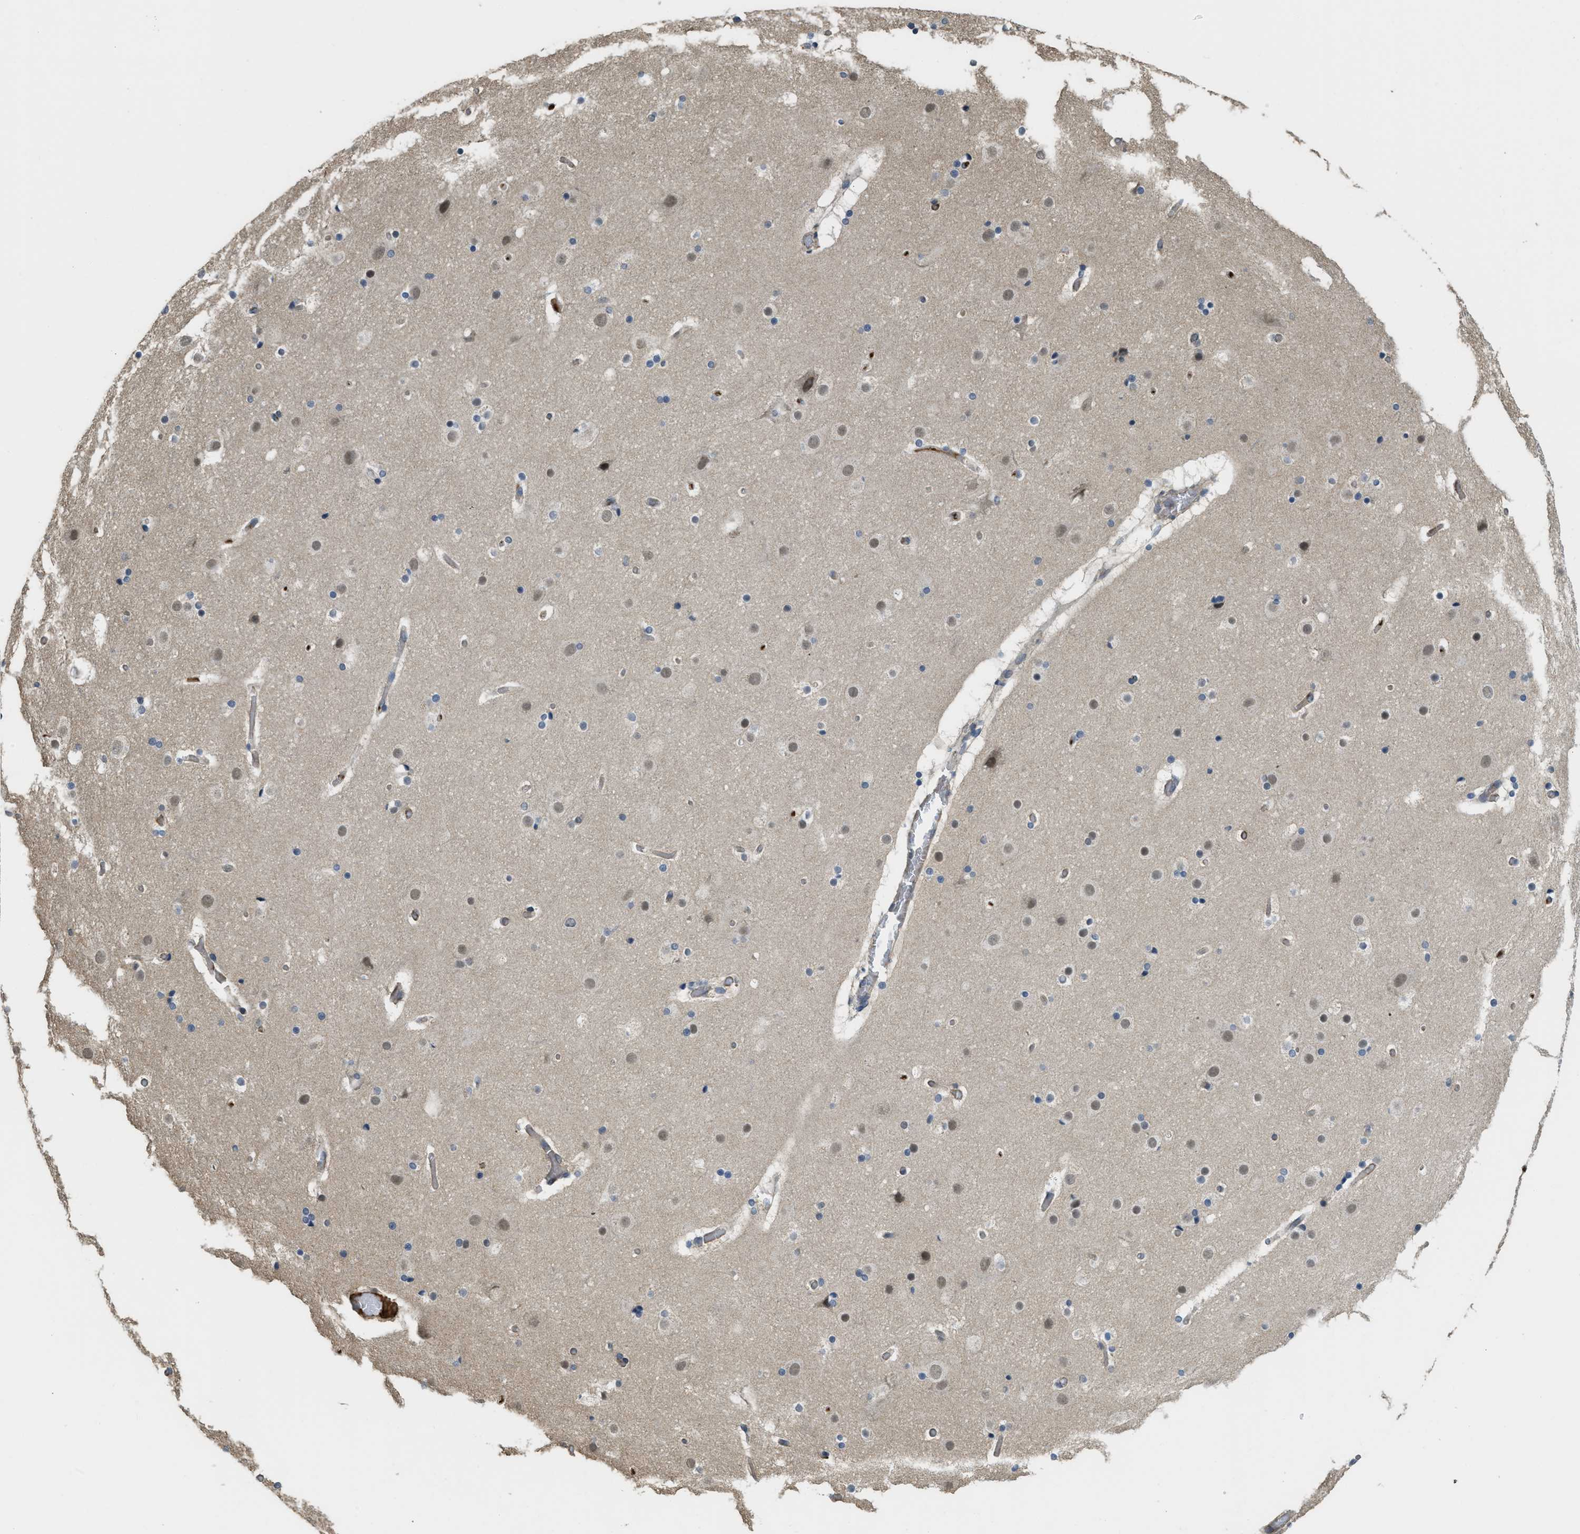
{"staining": {"intensity": "weak", "quantity": "25%-75%", "location": "cytoplasmic/membranous"}, "tissue": "cerebral cortex", "cell_type": "Endothelial cells", "image_type": "normal", "snomed": [{"axis": "morphology", "description": "Normal tissue, NOS"}, {"axis": "topography", "description": "Cerebral cortex"}], "caption": "DAB (3,3'-diaminobenzidine) immunohistochemical staining of unremarkable human cerebral cortex exhibits weak cytoplasmic/membranous protein staining in about 25%-75% of endothelial cells. (DAB IHC, brown staining for protein, blue staining for nuclei).", "gene": "IGF2BP2", "patient": {"sex": "male", "age": 57}}